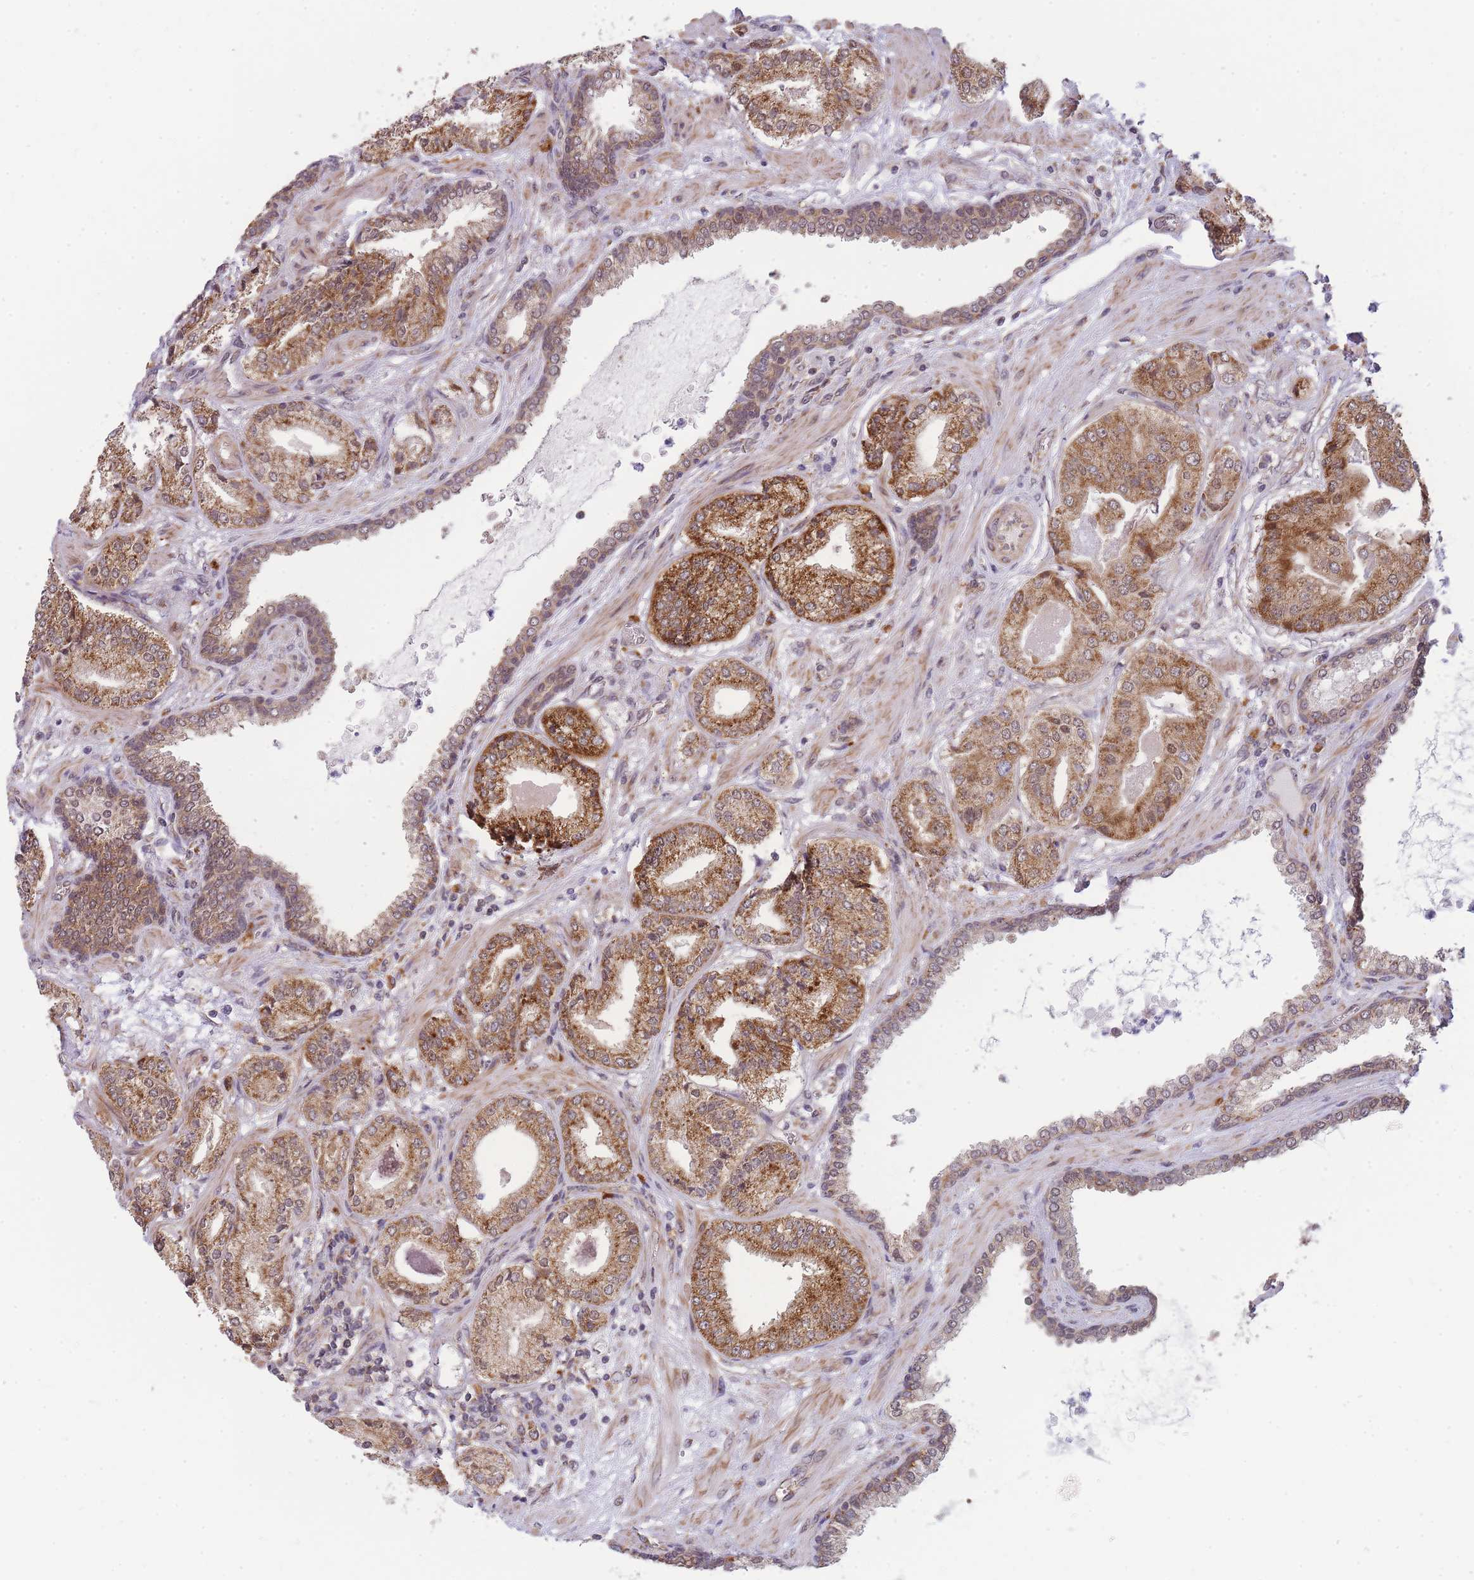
{"staining": {"intensity": "moderate", "quantity": ">75%", "location": "cytoplasmic/membranous"}, "tissue": "prostate cancer", "cell_type": "Tumor cells", "image_type": "cancer", "snomed": [{"axis": "morphology", "description": "Adenocarcinoma, High grade"}, {"axis": "topography", "description": "Prostate"}], "caption": "This photomicrograph reveals IHC staining of prostate cancer (adenocarcinoma (high-grade)), with medium moderate cytoplasmic/membranous positivity in approximately >75% of tumor cells.", "gene": "MRPL23", "patient": {"sex": "male", "age": 63}}